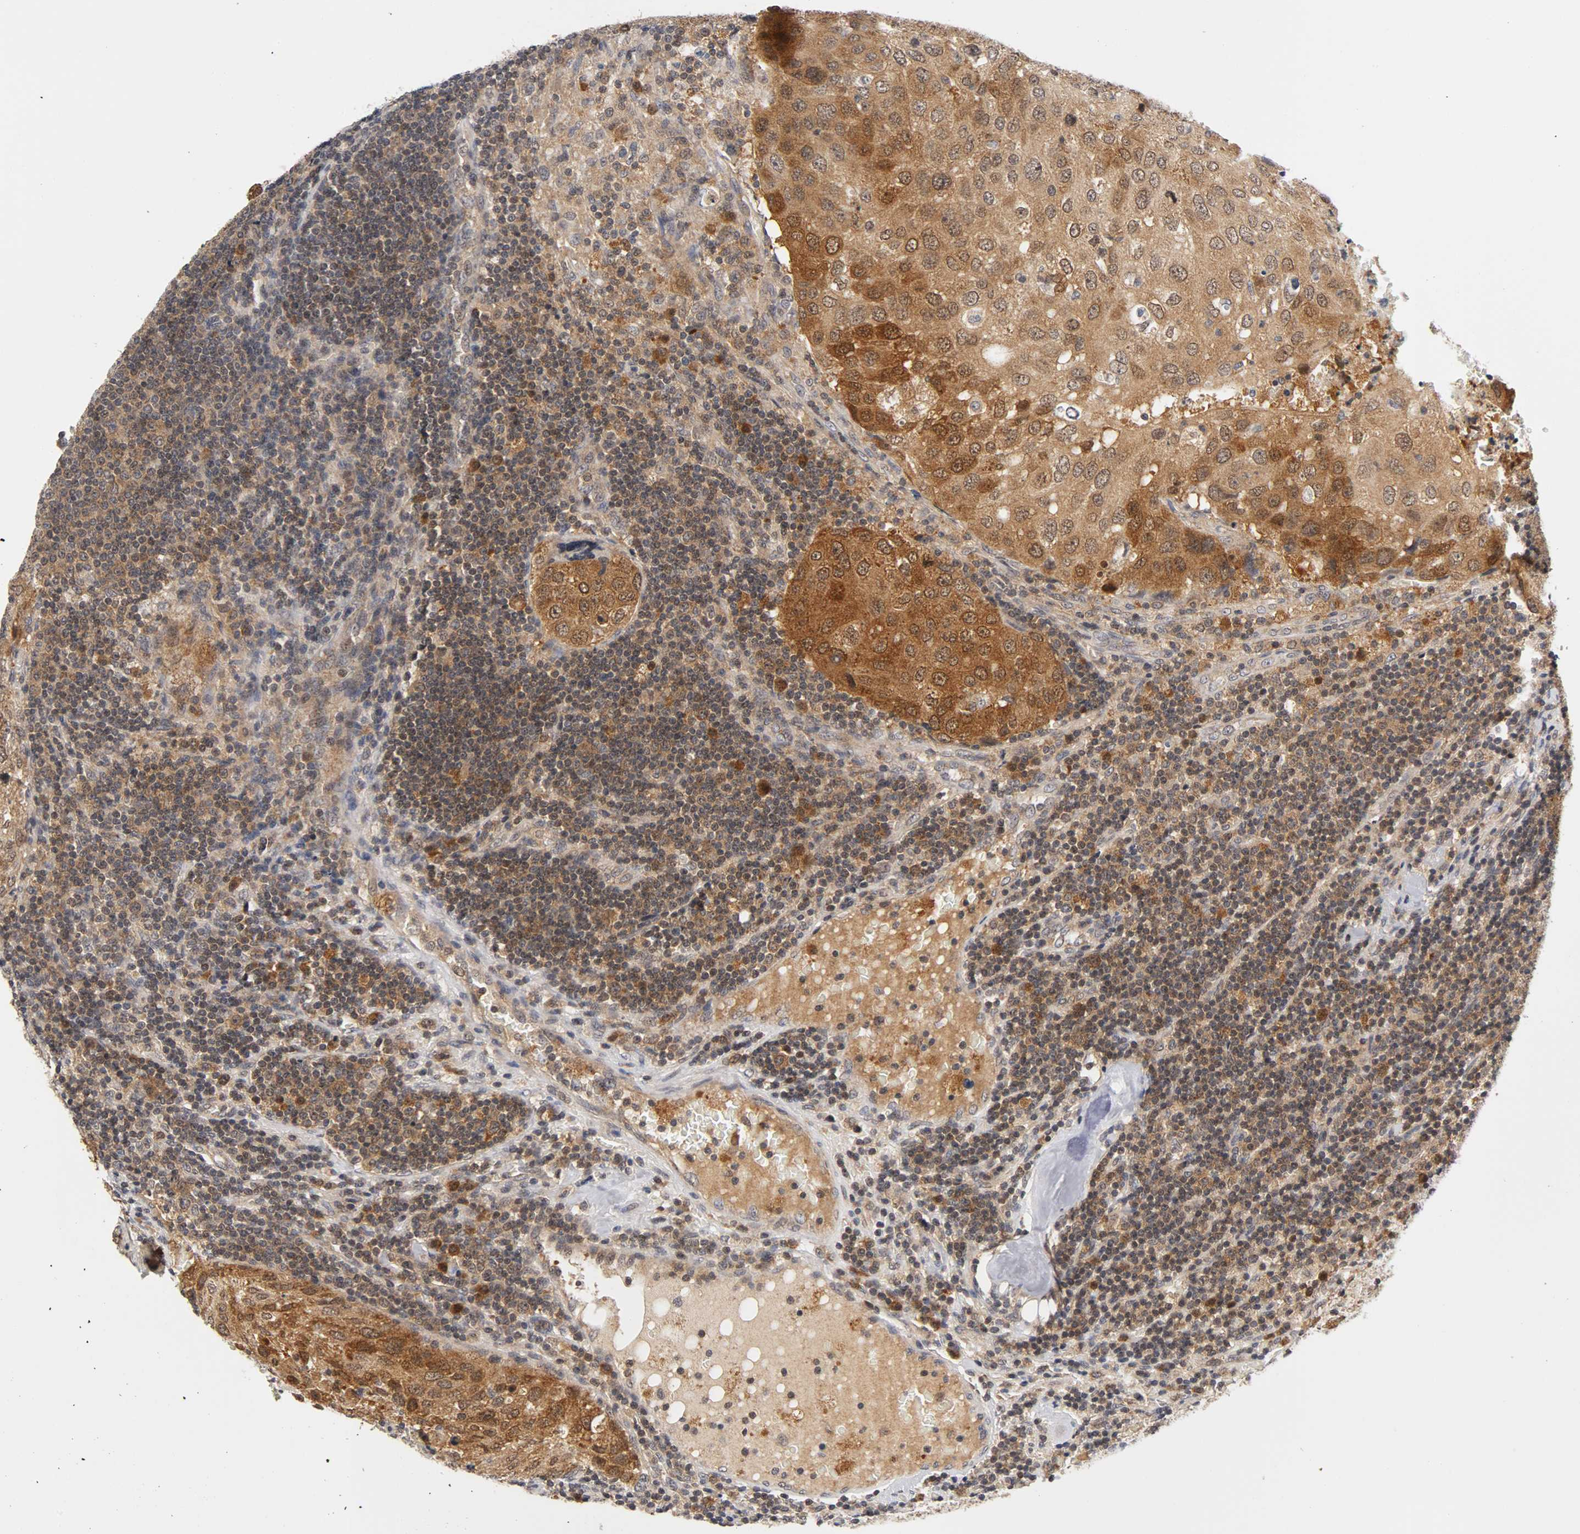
{"staining": {"intensity": "strong", "quantity": ">75%", "location": "cytoplasmic/membranous,nuclear"}, "tissue": "urothelial cancer", "cell_type": "Tumor cells", "image_type": "cancer", "snomed": [{"axis": "morphology", "description": "Urothelial carcinoma, High grade"}, {"axis": "topography", "description": "Lymph node"}, {"axis": "topography", "description": "Urinary bladder"}], "caption": "Protein staining exhibits strong cytoplasmic/membranous and nuclear expression in approximately >75% of tumor cells in urothelial cancer.", "gene": "UBE2M", "patient": {"sex": "male", "age": 51}}